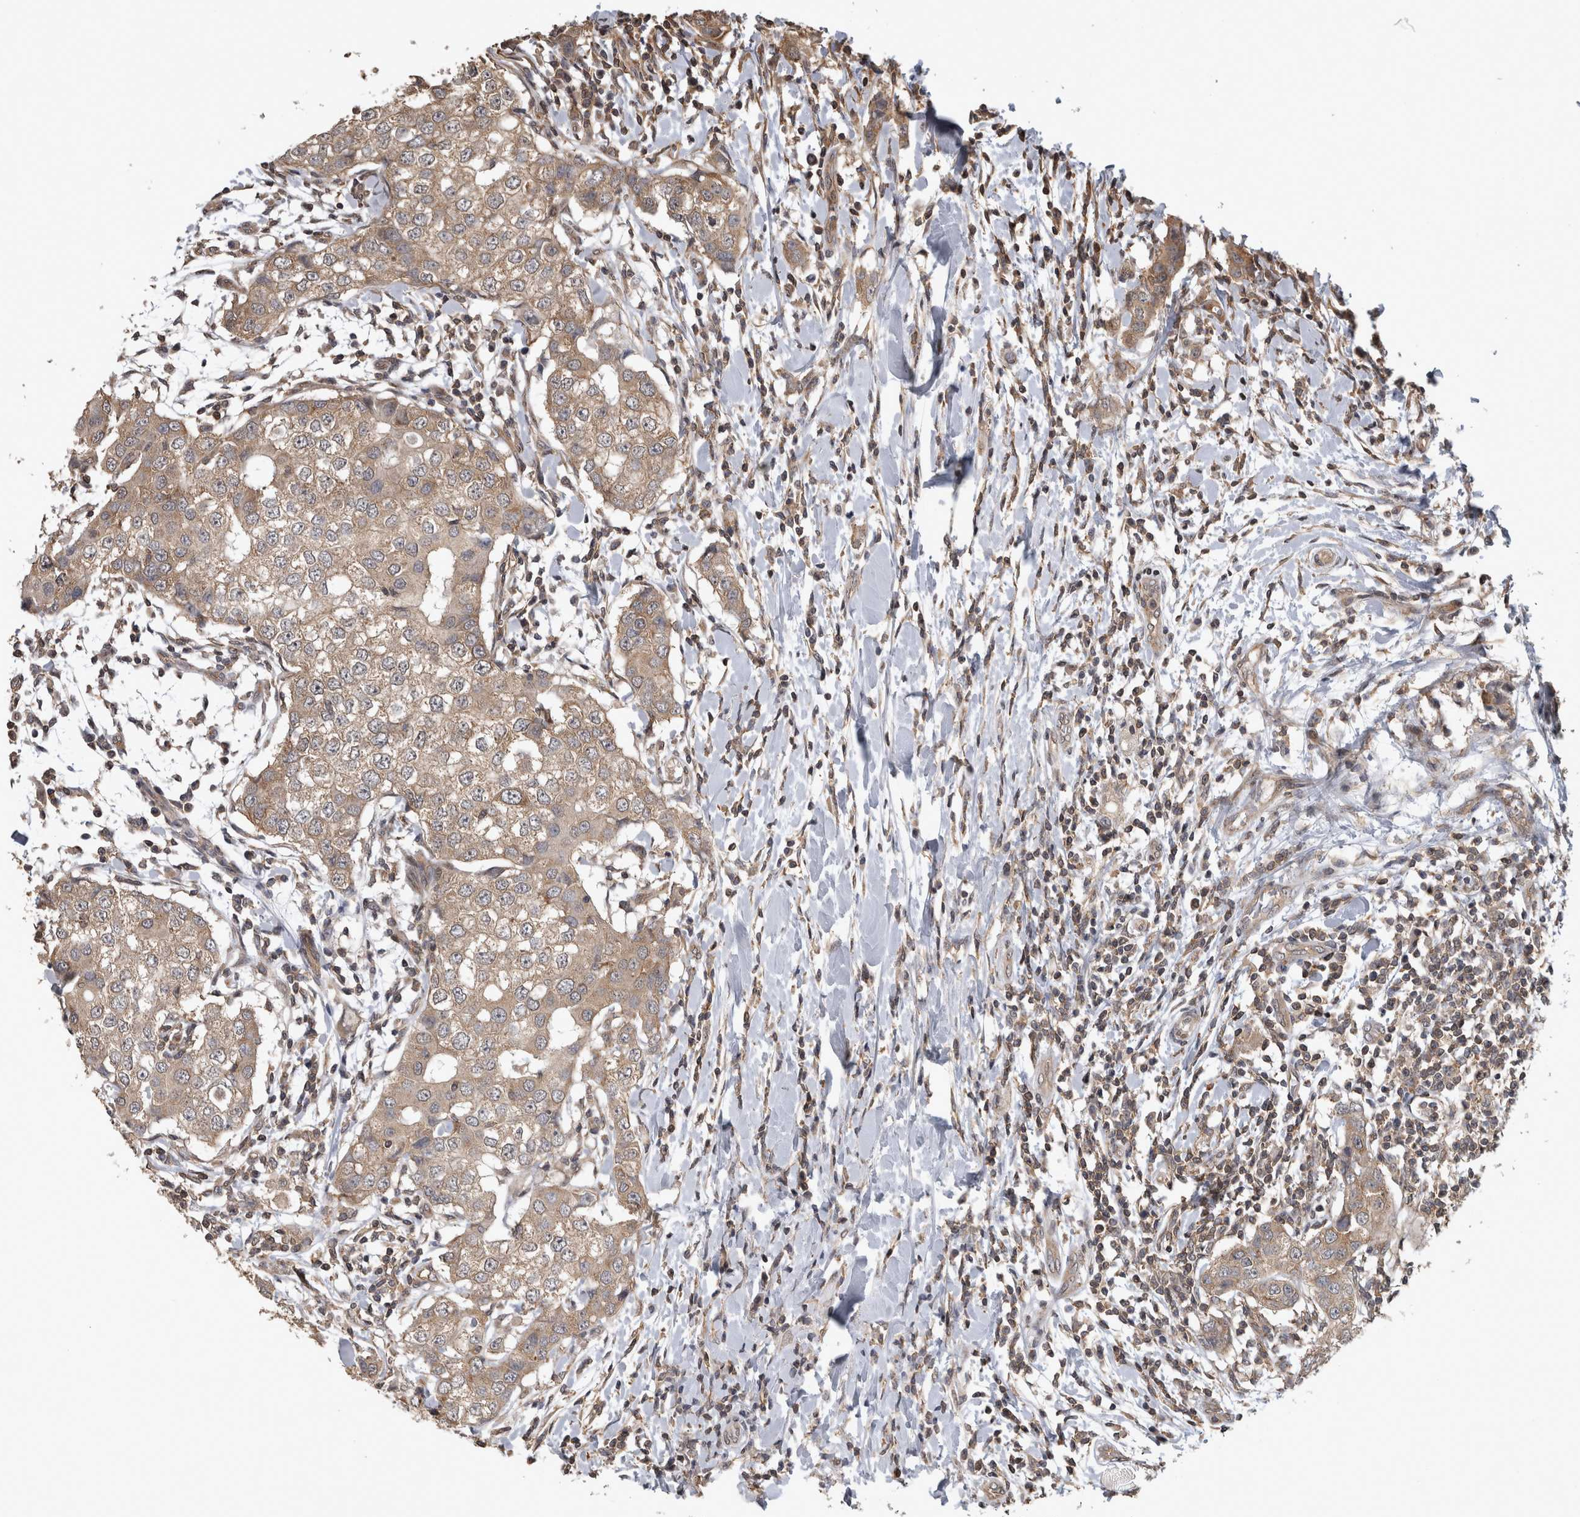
{"staining": {"intensity": "weak", "quantity": ">75%", "location": "cytoplasmic/membranous"}, "tissue": "breast cancer", "cell_type": "Tumor cells", "image_type": "cancer", "snomed": [{"axis": "morphology", "description": "Duct carcinoma"}, {"axis": "topography", "description": "Breast"}], "caption": "Human breast cancer stained for a protein (brown) shows weak cytoplasmic/membranous positive positivity in about >75% of tumor cells.", "gene": "ATXN2", "patient": {"sex": "female", "age": 27}}